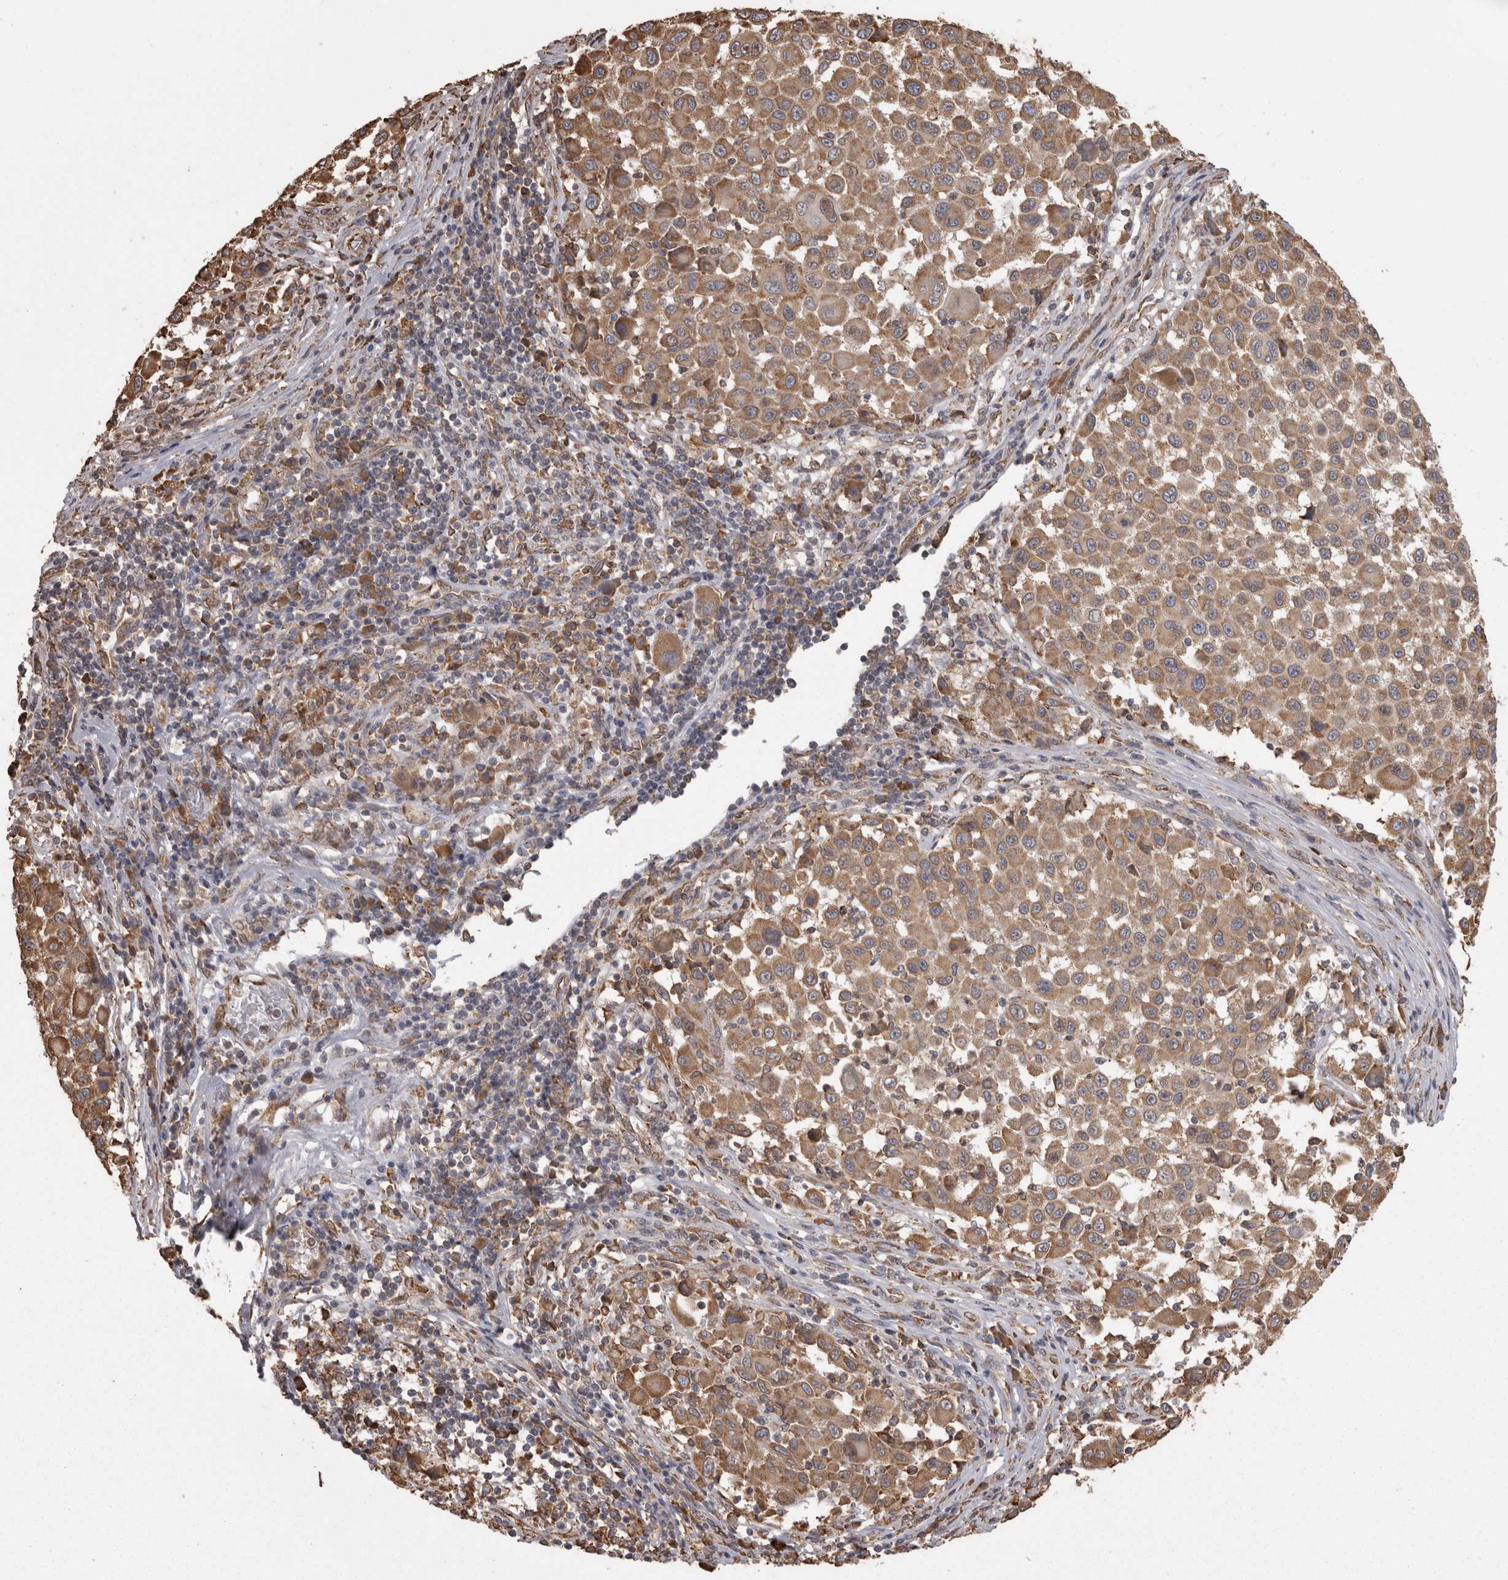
{"staining": {"intensity": "moderate", "quantity": ">75%", "location": "cytoplasmic/membranous"}, "tissue": "melanoma", "cell_type": "Tumor cells", "image_type": "cancer", "snomed": [{"axis": "morphology", "description": "Malignant melanoma, Metastatic site"}, {"axis": "topography", "description": "Lymph node"}], "caption": "DAB immunohistochemical staining of malignant melanoma (metastatic site) reveals moderate cytoplasmic/membranous protein expression in about >75% of tumor cells.", "gene": "PON2", "patient": {"sex": "male", "age": 61}}